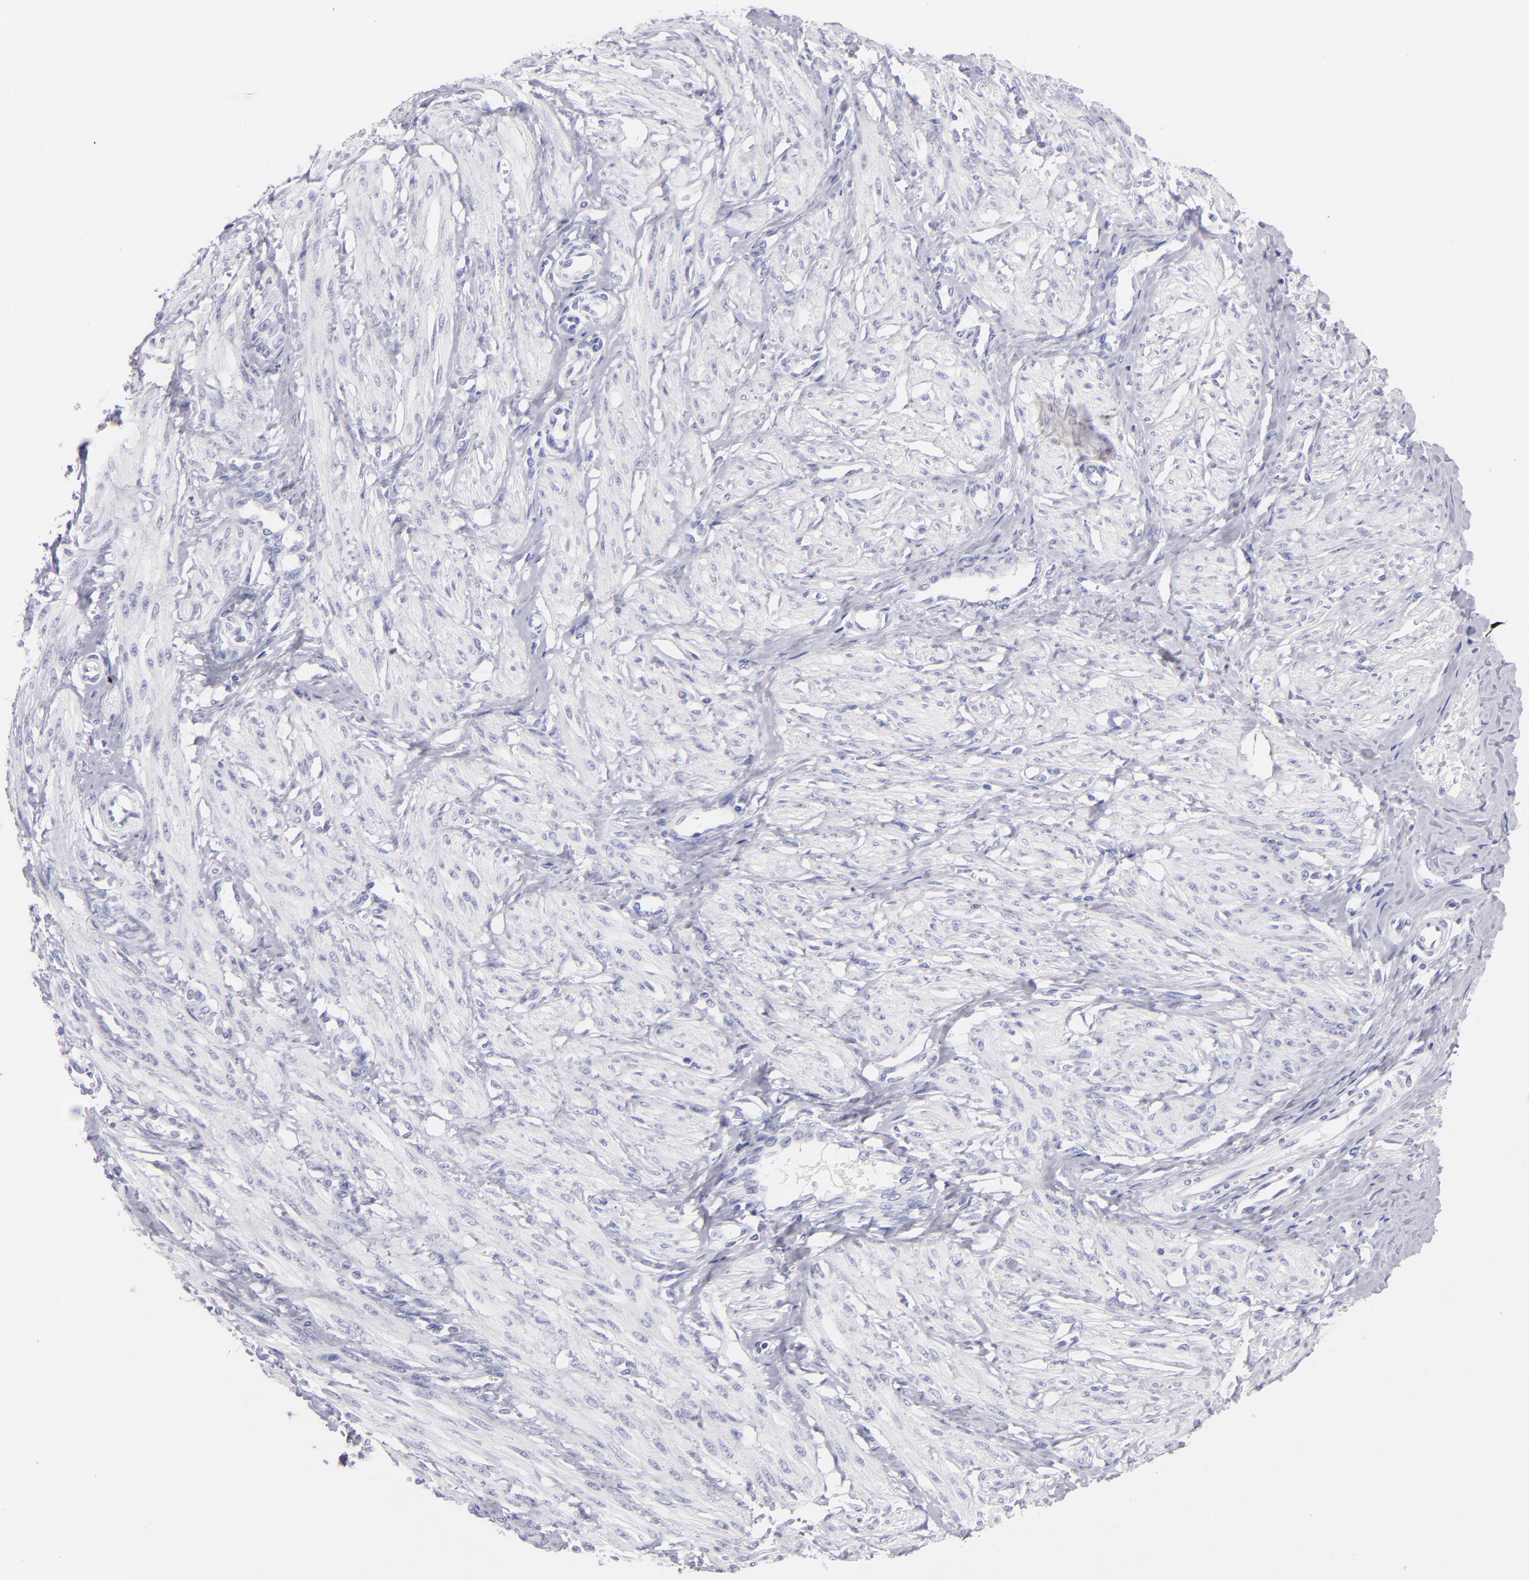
{"staining": {"intensity": "negative", "quantity": "none", "location": "none"}, "tissue": "smooth muscle", "cell_type": "Smooth muscle cells", "image_type": "normal", "snomed": [{"axis": "morphology", "description": "Normal tissue, NOS"}, {"axis": "topography", "description": "Smooth muscle"}, {"axis": "topography", "description": "Uterus"}], "caption": "Human smooth muscle stained for a protein using IHC reveals no staining in smooth muscle cells.", "gene": "PRPH", "patient": {"sex": "female", "age": 39}}